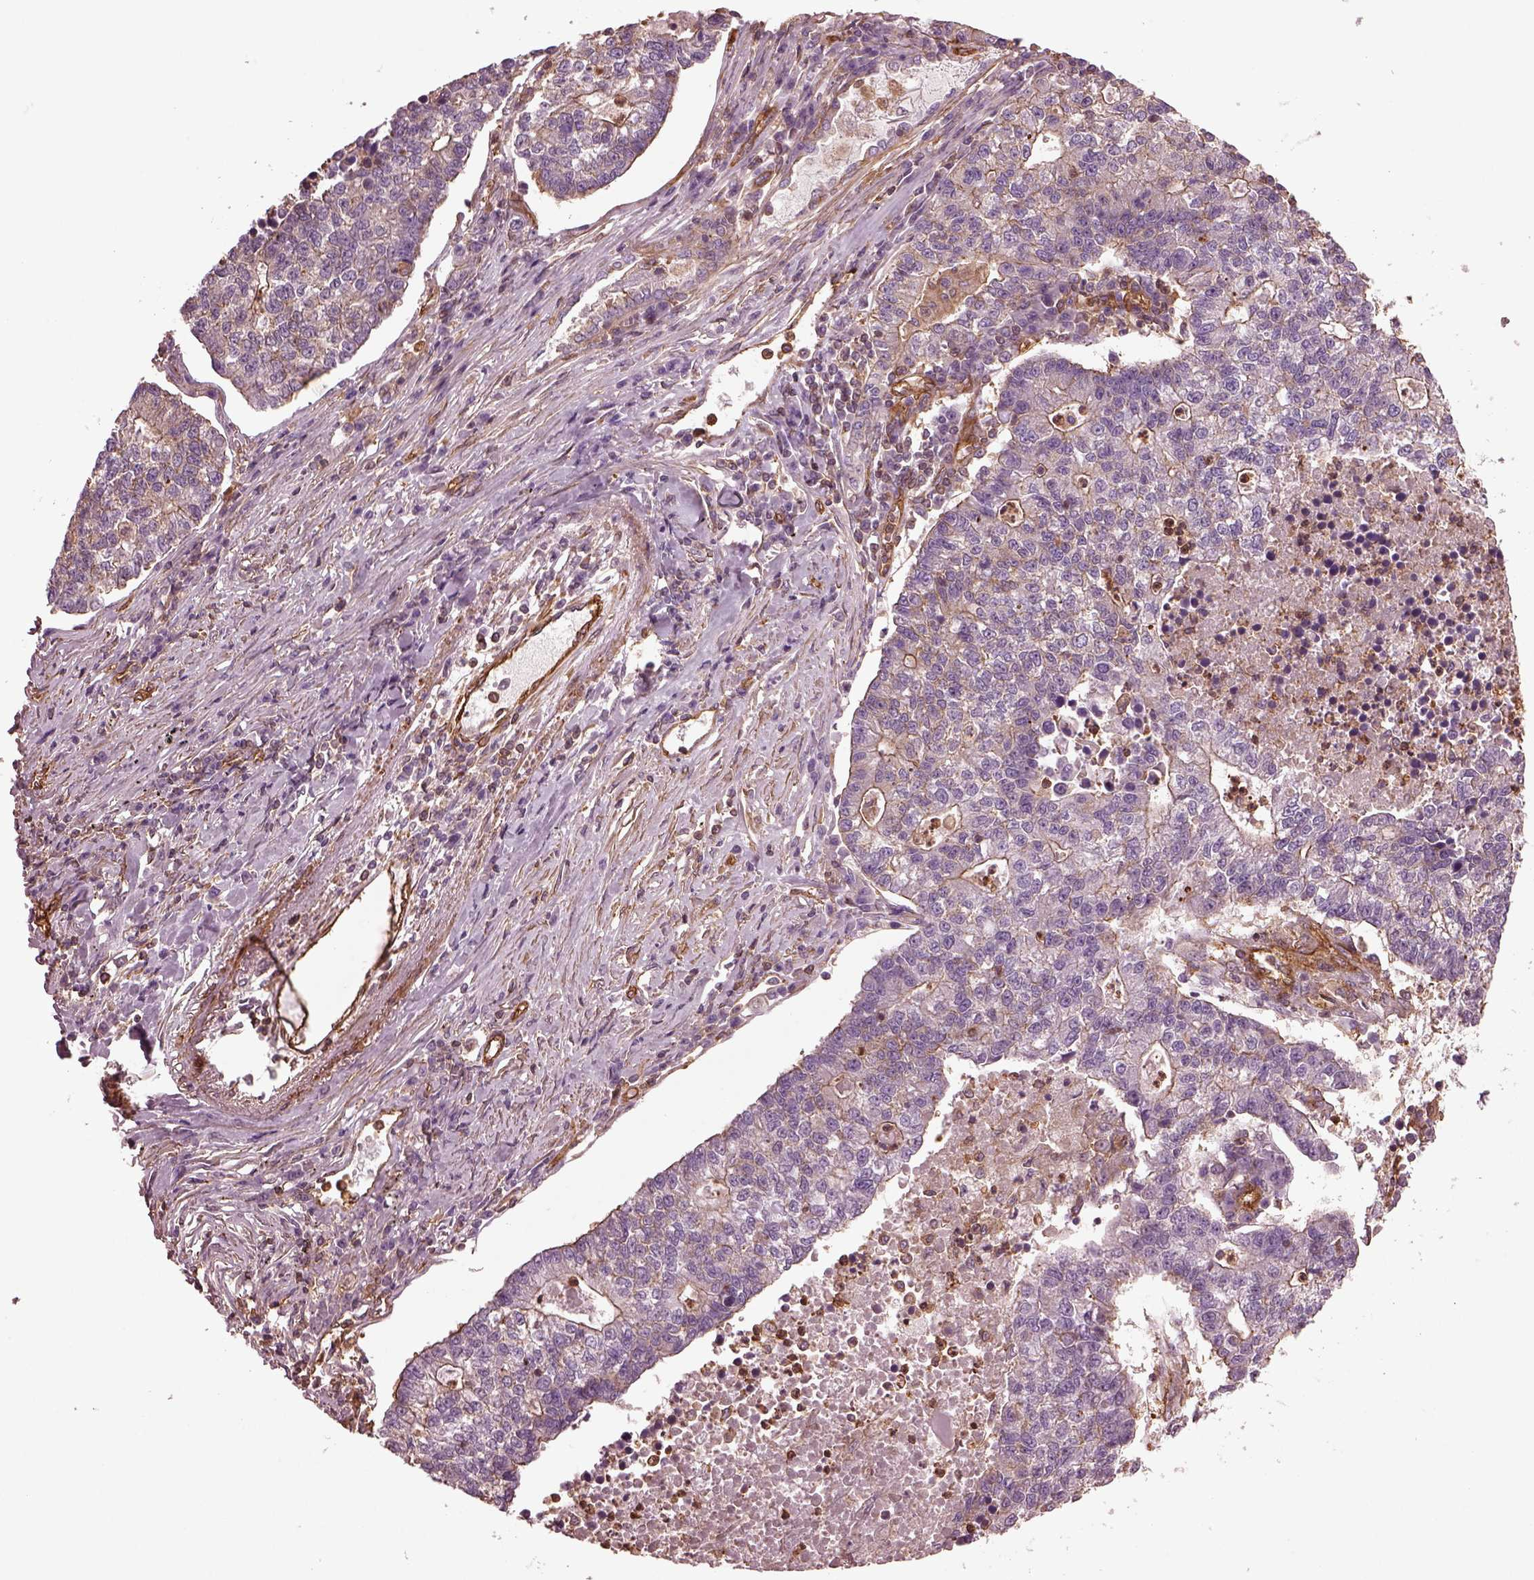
{"staining": {"intensity": "weak", "quantity": "<25%", "location": "cytoplasmic/membranous"}, "tissue": "lung cancer", "cell_type": "Tumor cells", "image_type": "cancer", "snomed": [{"axis": "morphology", "description": "Adenocarcinoma, NOS"}, {"axis": "topography", "description": "Lung"}], "caption": "IHC micrograph of lung cancer stained for a protein (brown), which reveals no expression in tumor cells.", "gene": "MYL6", "patient": {"sex": "male", "age": 57}}